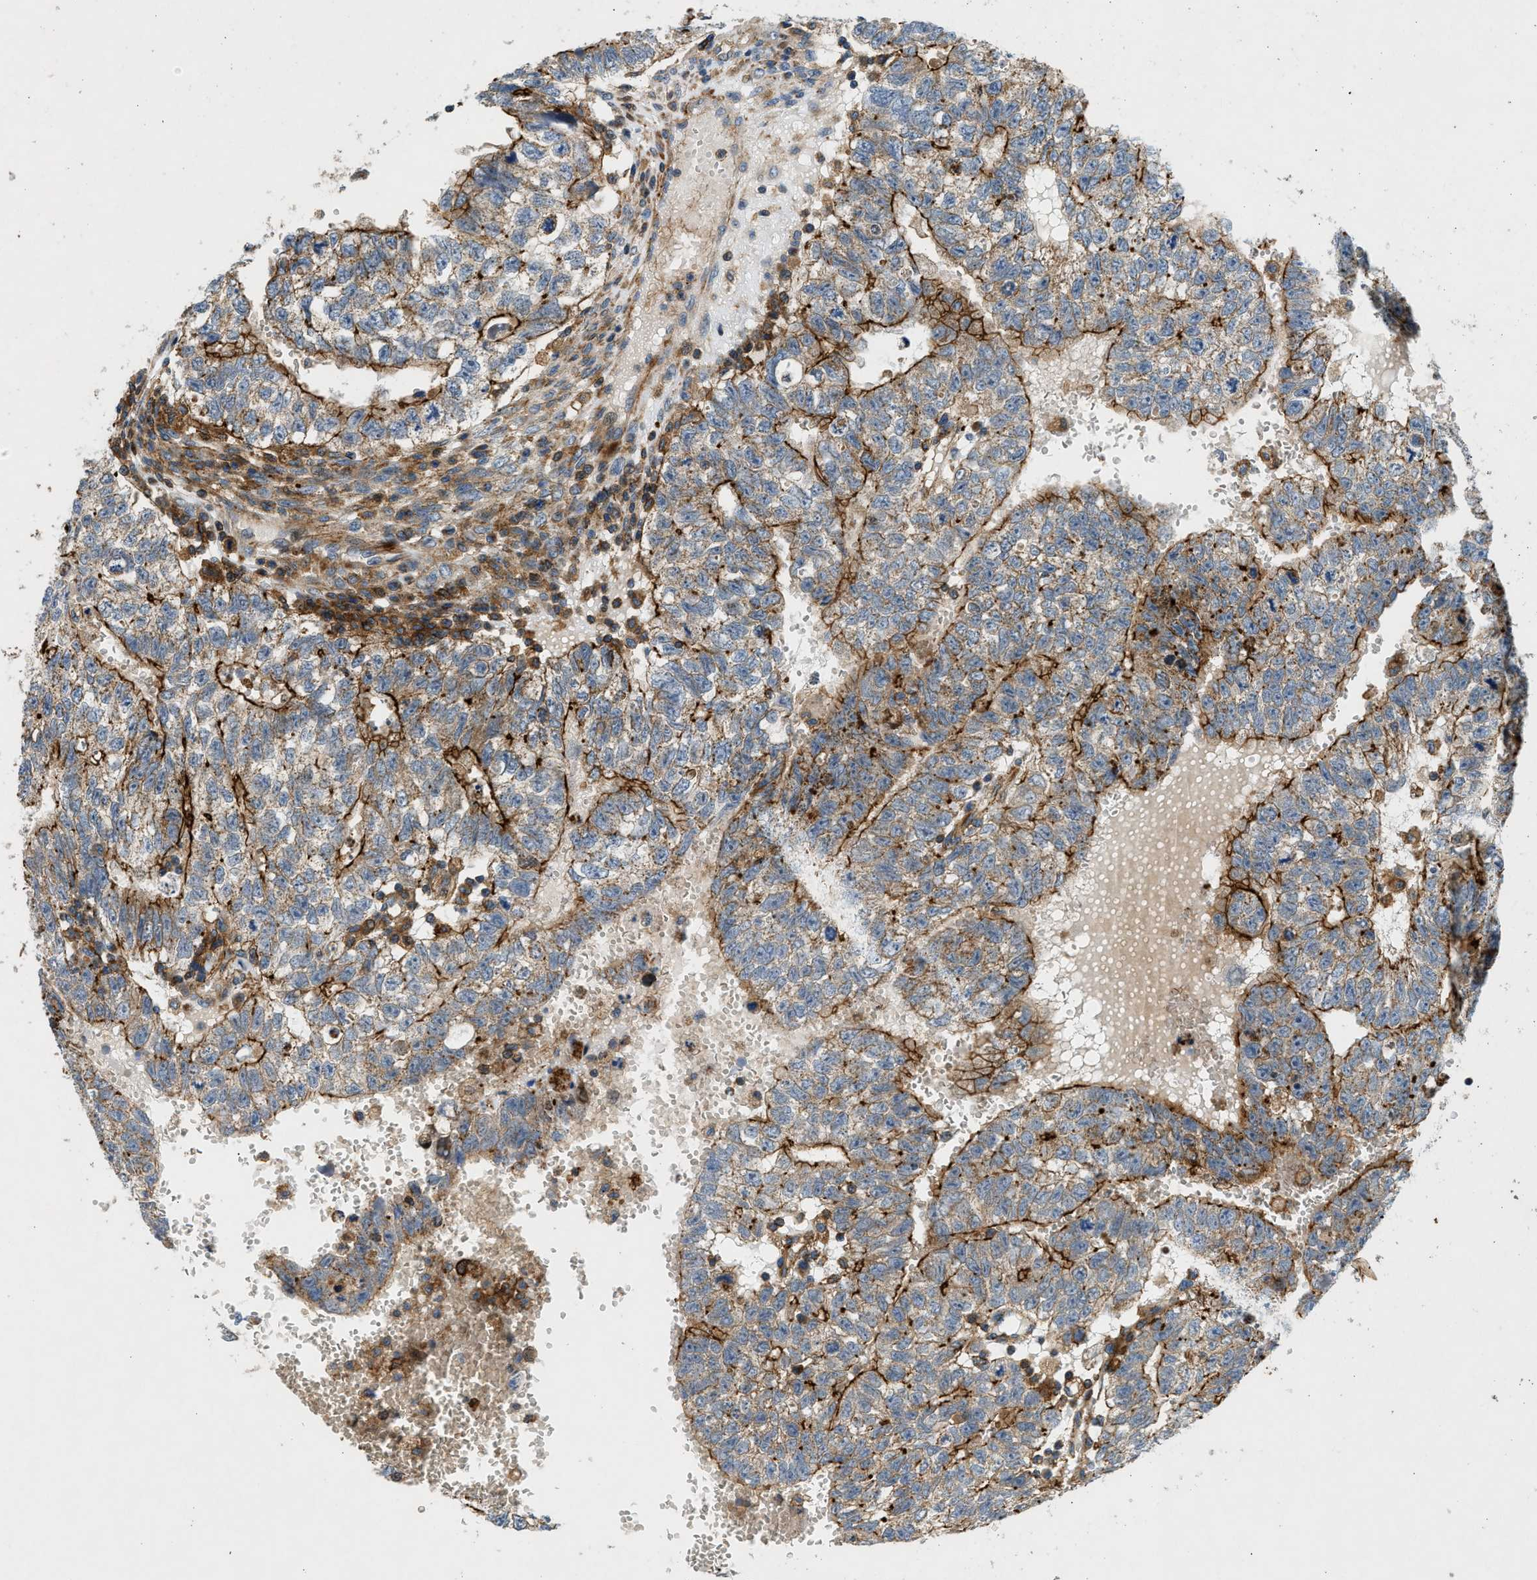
{"staining": {"intensity": "moderate", "quantity": ">75%", "location": "cytoplasmic/membranous"}, "tissue": "testis cancer", "cell_type": "Tumor cells", "image_type": "cancer", "snomed": [{"axis": "morphology", "description": "Seminoma, NOS"}, {"axis": "morphology", "description": "Carcinoma, Embryonal, NOS"}, {"axis": "topography", "description": "Testis"}], "caption": "An immunohistochemistry micrograph of tumor tissue is shown. Protein staining in brown labels moderate cytoplasmic/membranous positivity in testis cancer (embryonal carcinoma) within tumor cells.", "gene": "DHODH", "patient": {"sex": "male", "age": 38}}